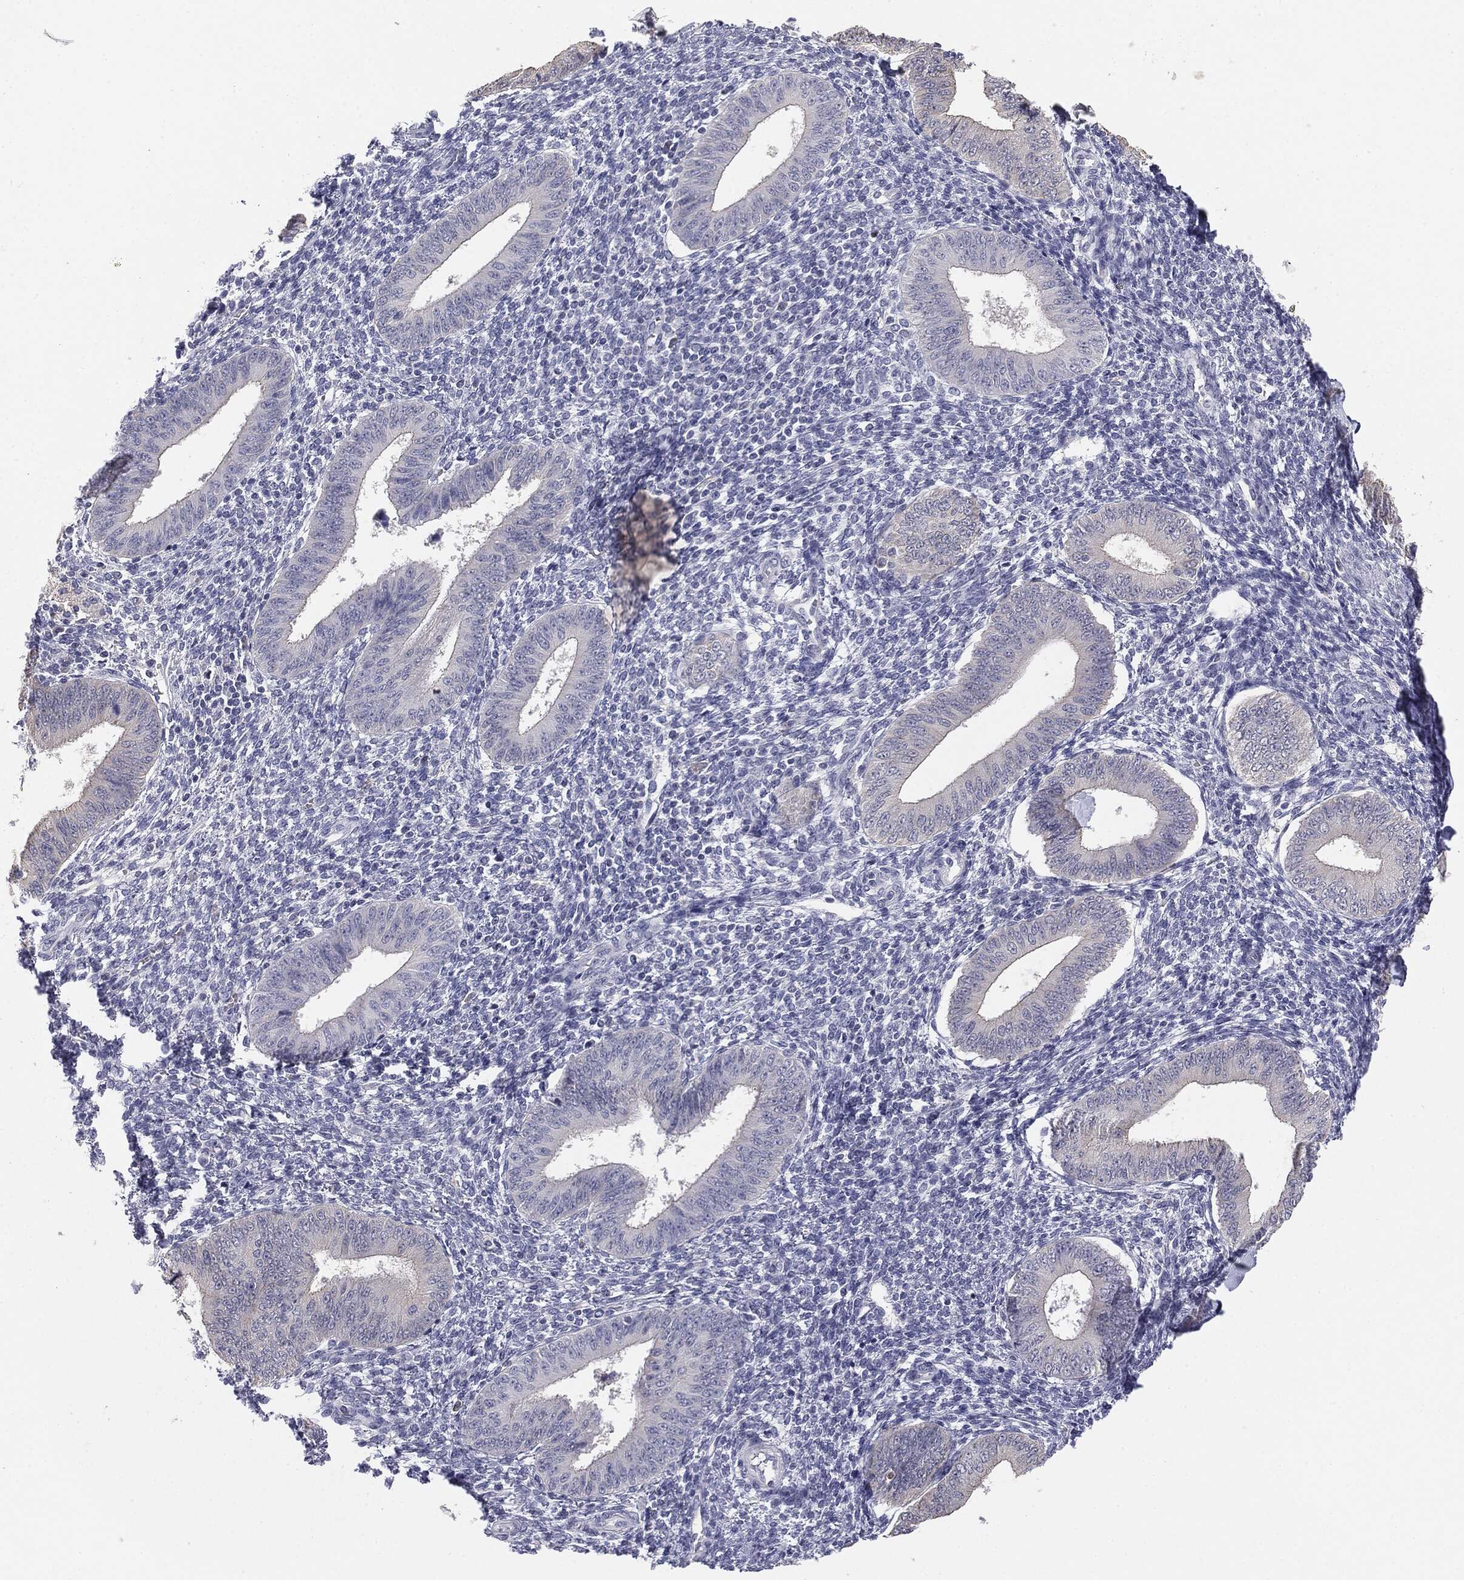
{"staining": {"intensity": "negative", "quantity": "none", "location": "none"}, "tissue": "endometrium", "cell_type": "Cells in endometrial stroma", "image_type": "normal", "snomed": [{"axis": "morphology", "description": "Normal tissue, NOS"}, {"axis": "topography", "description": "Endometrium"}], "caption": "An IHC photomicrograph of normal endometrium is shown. There is no staining in cells in endometrial stroma of endometrium.", "gene": "MUC1", "patient": {"sex": "female", "age": 39}}